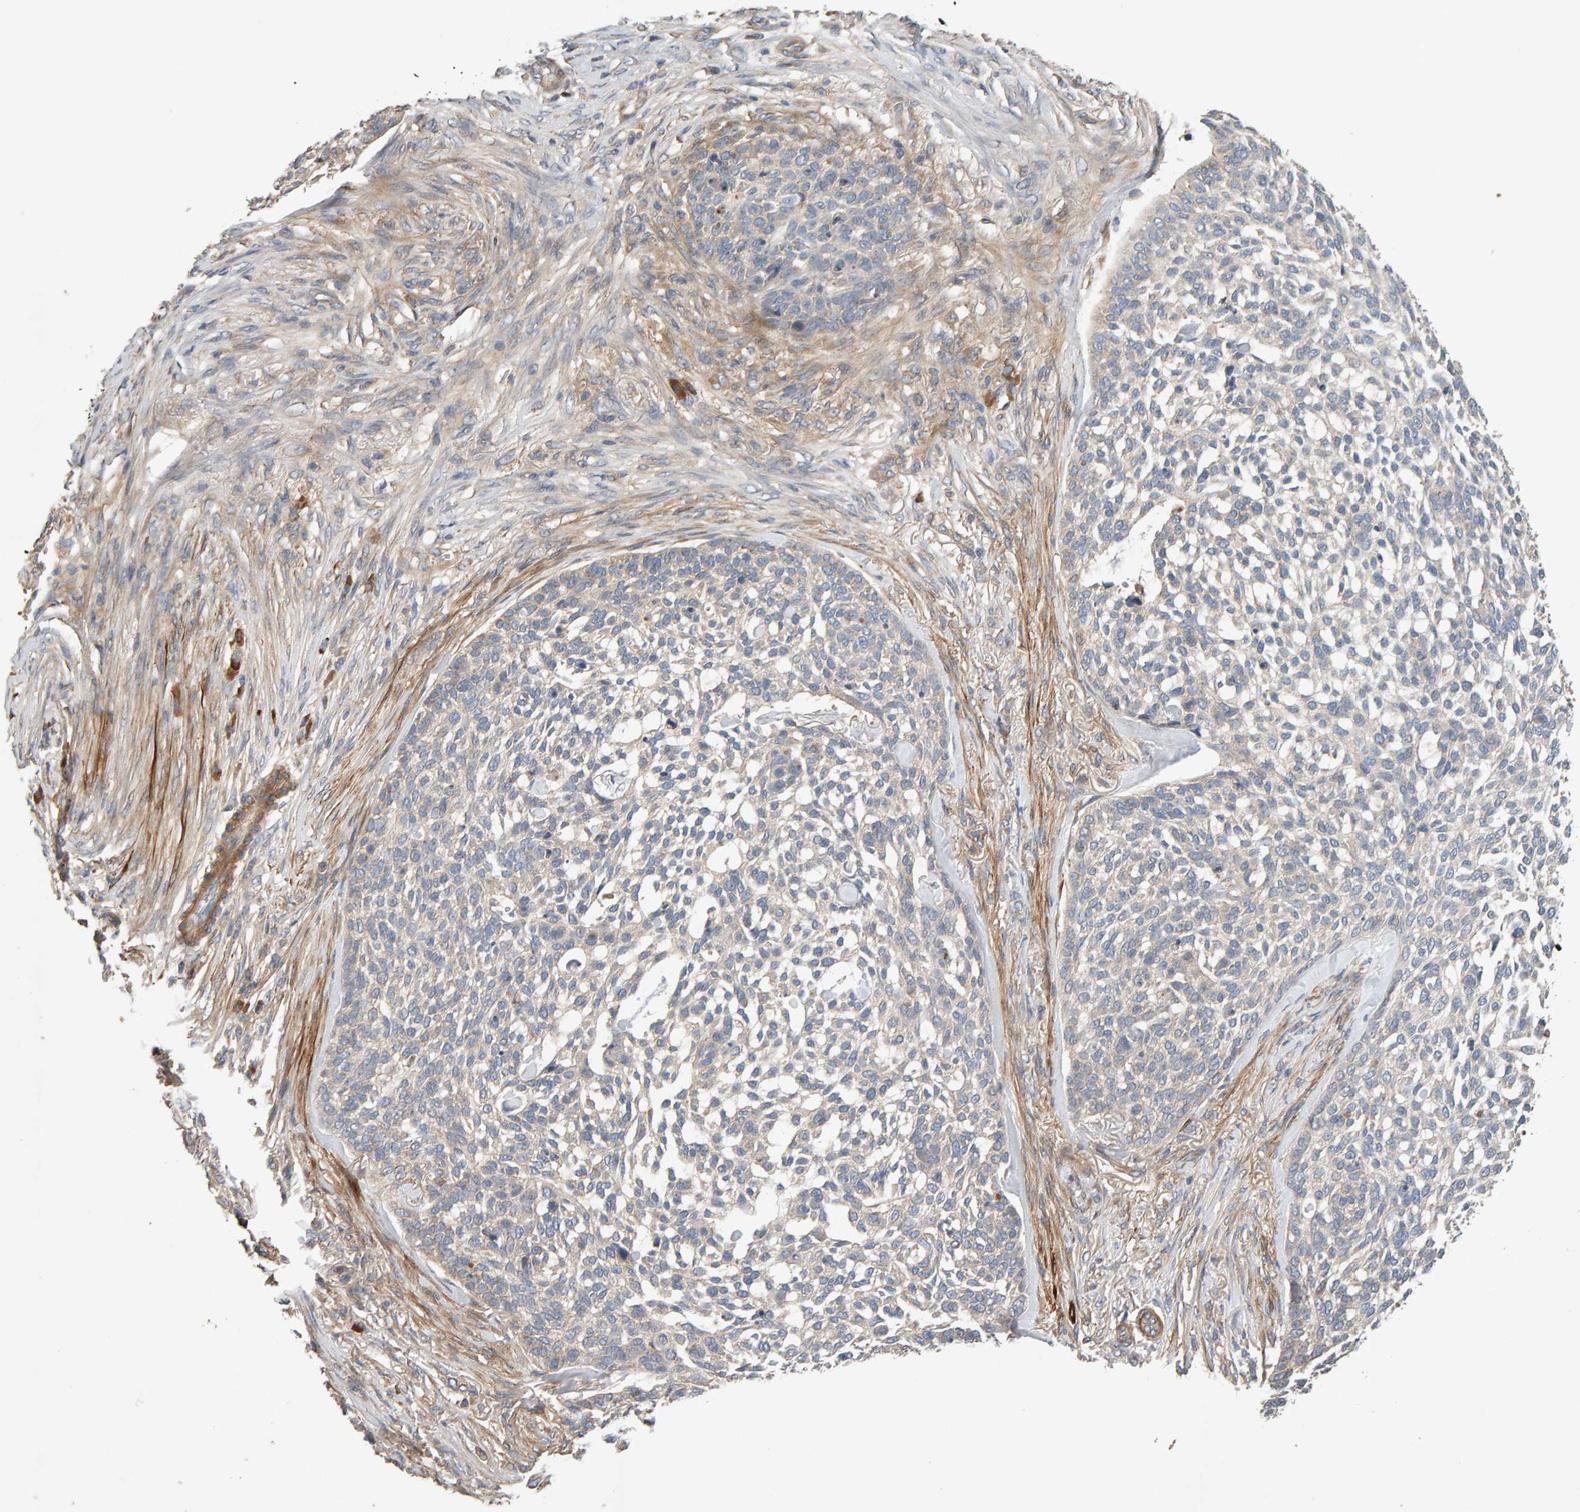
{"staining": {"intensity": "negative", "quantity": "none", "location": "none"}, "tissue": "skin cancer", "cell_type": "Tumor cells", "image_type": "cancer", "snomed": [{"axis": "morphology", "description": "Basal cell carcinoma"}, {"axis": "topography", "description": "Skin"}], "caption": "A photomicrograph of human skin cancer (basal cell carcinoma) is negative for staining in tumor cells.", "gene": "RNF19A", "patient": {"sex": "female", "age": 64}}